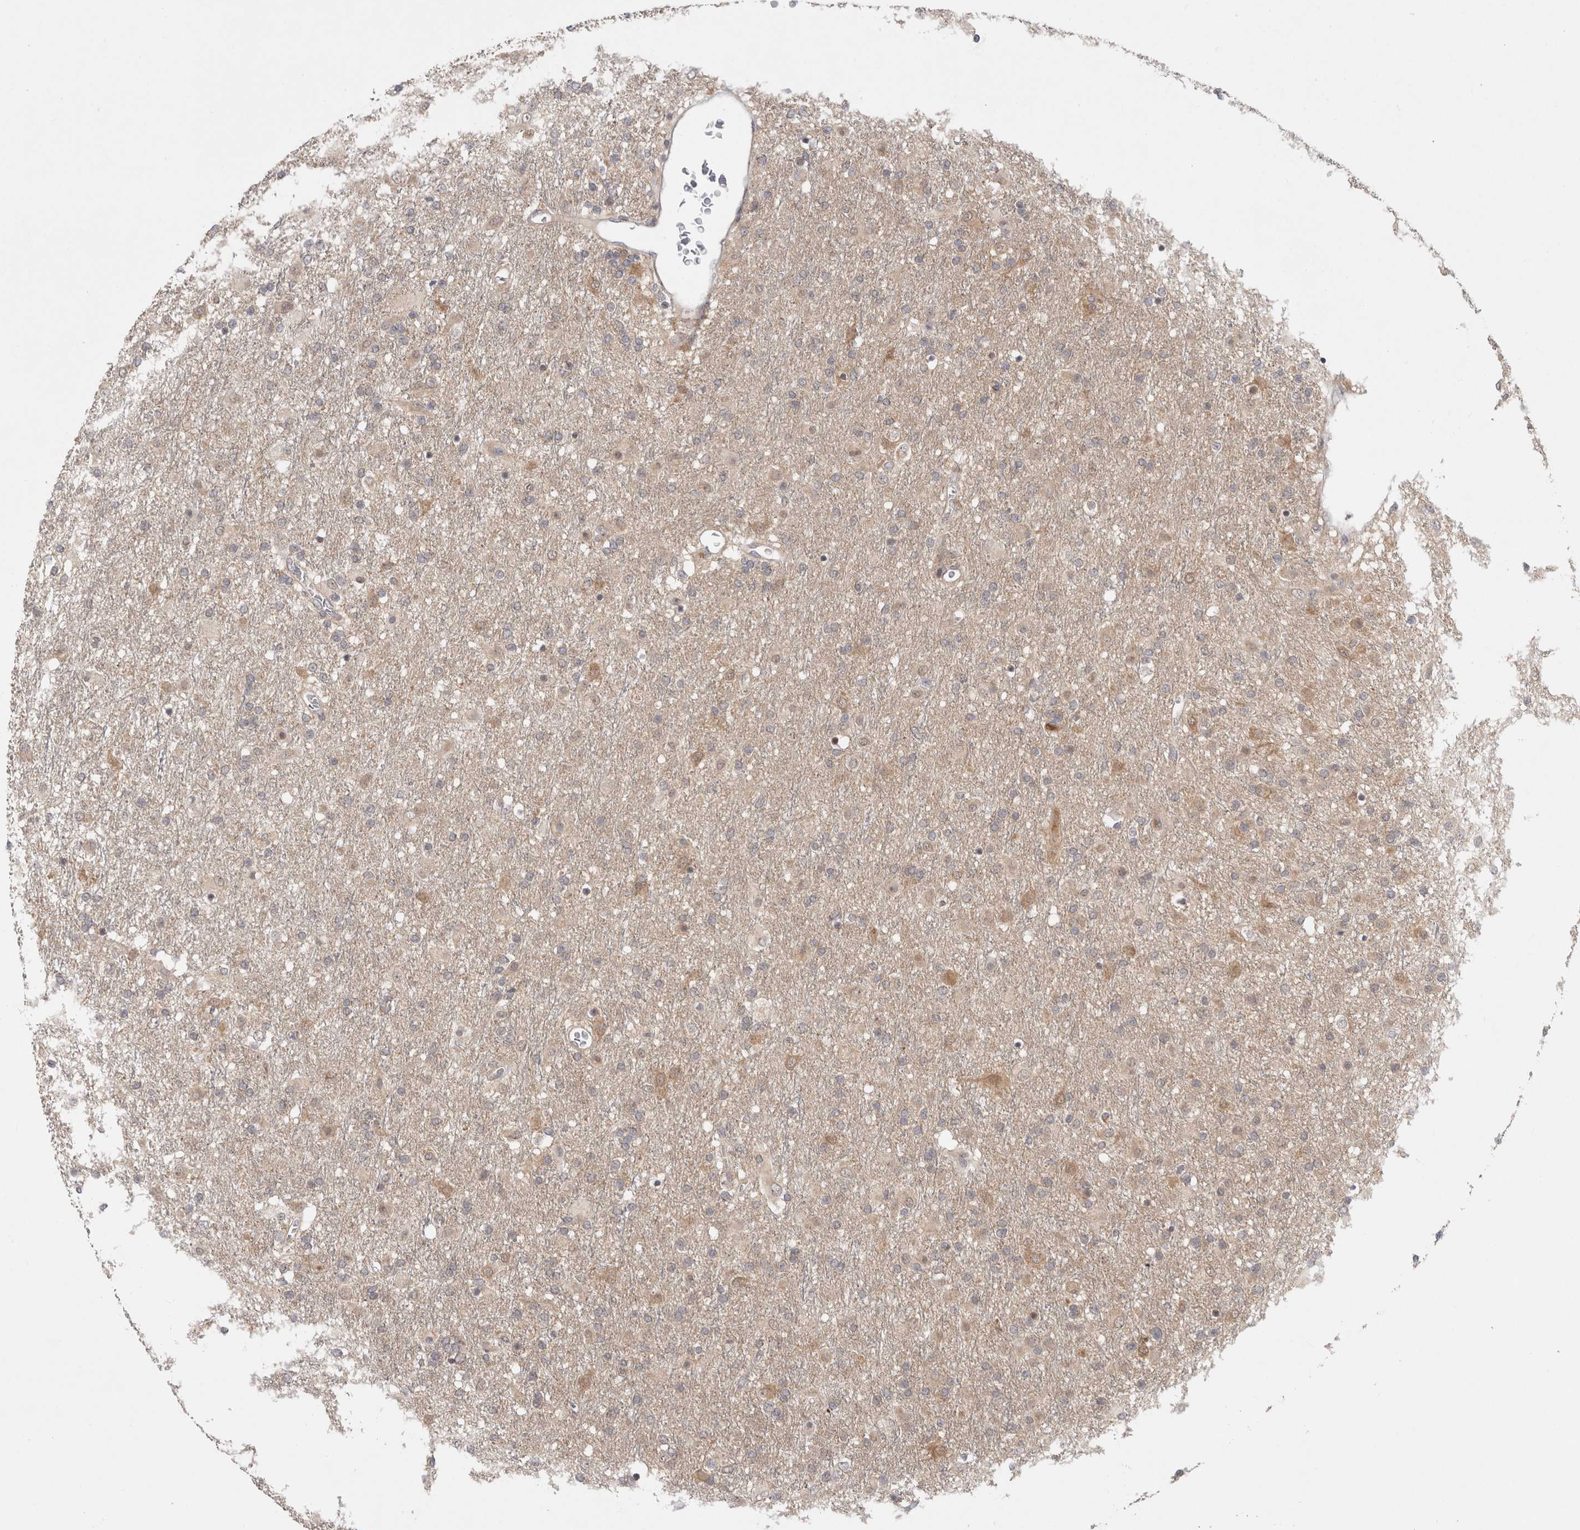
{"staining": {"intensity": "weak", "quantity": "25%-75%", "location": "cytoplasmic/membranous"}, "tissue": "glioma", "cell_type": "Tumor cells", "image_type": "cancer", "snomed": [{"axis": "morphology", "description": "Glioma, malignant, Low grade"}, {"axis": "topography", "description": "Brain"}], "caption": "Immunohistochemical staining of human glioma shows weak cytoplasmic/membranous protein expression in approximately 25%-75% of tumor cells. (brown staining indicates protein expression, while blue staining denotes nuclei).", "gene": "ZNF318", "patient": {"sex": "male", "age": 65}}